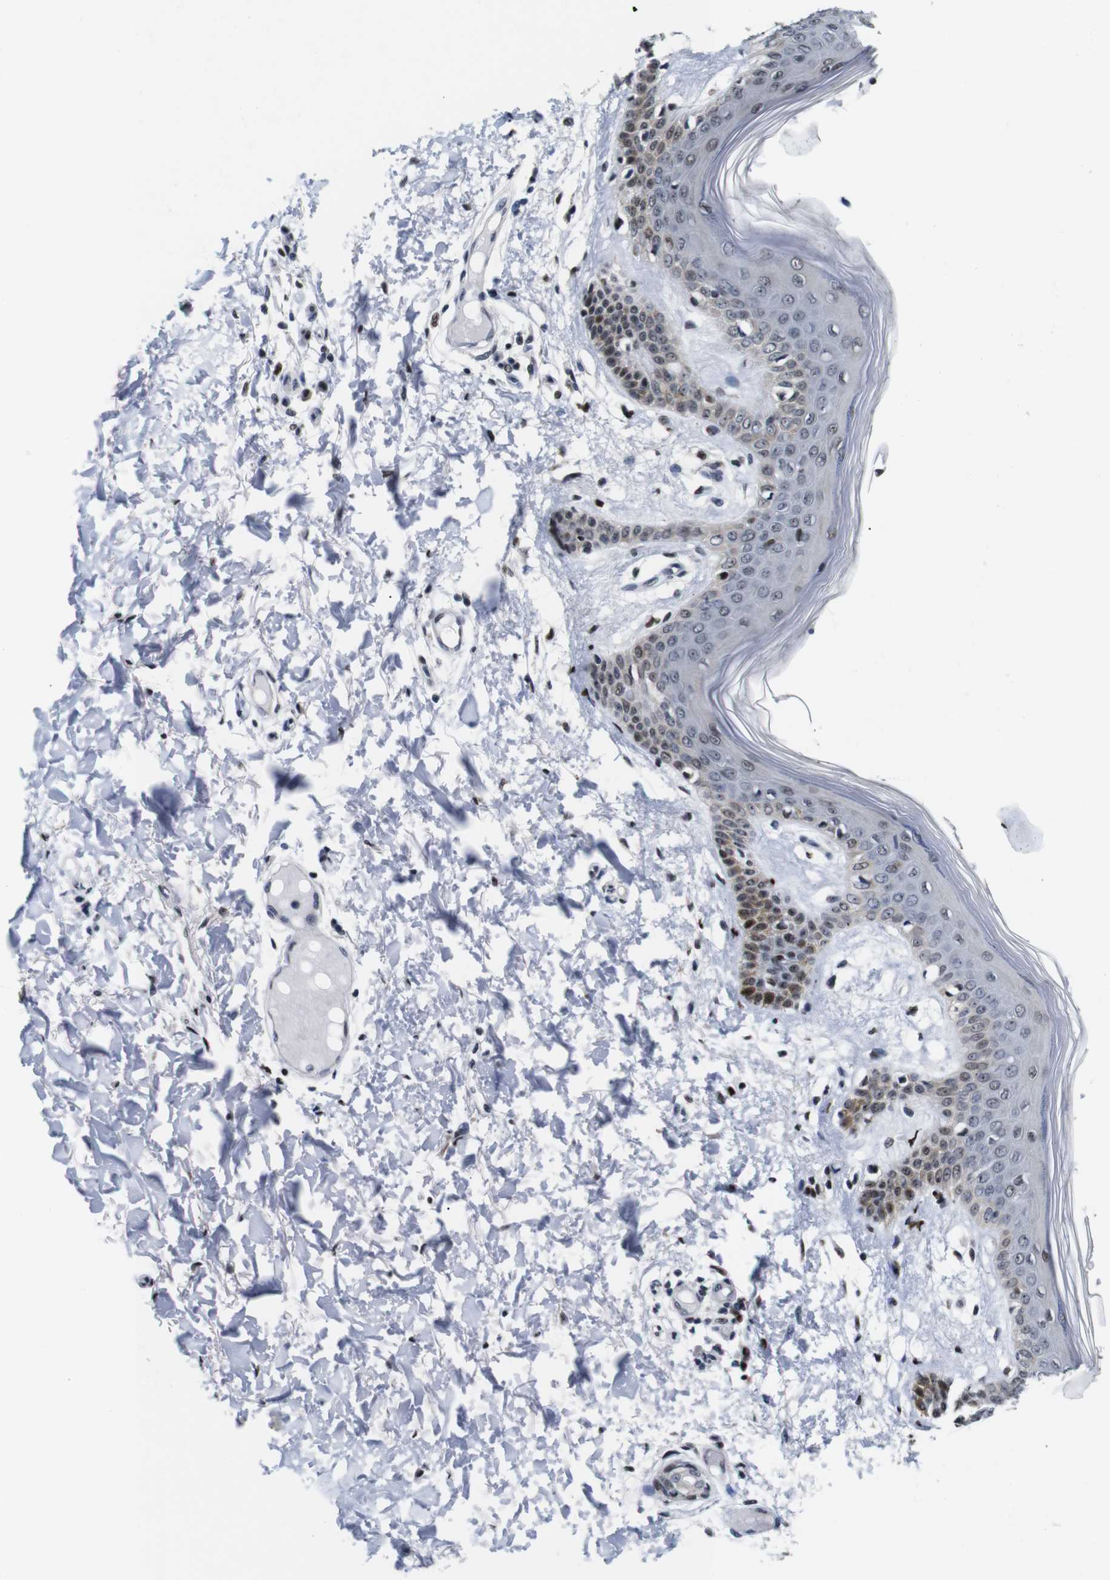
{"staining": {"intensity": "moderate", "quantity": "25%-75%", "location": "nuclear"}, "tissue": "skin", "cell_type": "Fibroblasts", "image_type": "normal", "snomed": [{"axis": "morphology", "description": "Normal tissue, NOS"}, {"axis": "topography", "description": "Skin"}], "caption": "Immunohistochemistry (IHC) of benign skin displays medium levels of moderate nuclear expression in approximately 25%-75% of fibroblasts. Using DAB (brown) and hematoxylin (blue) stains, captured at high magnification using brightfield microscopy.", "gene": "GATA6", "patient": {"sex": "male", "age": 53}}